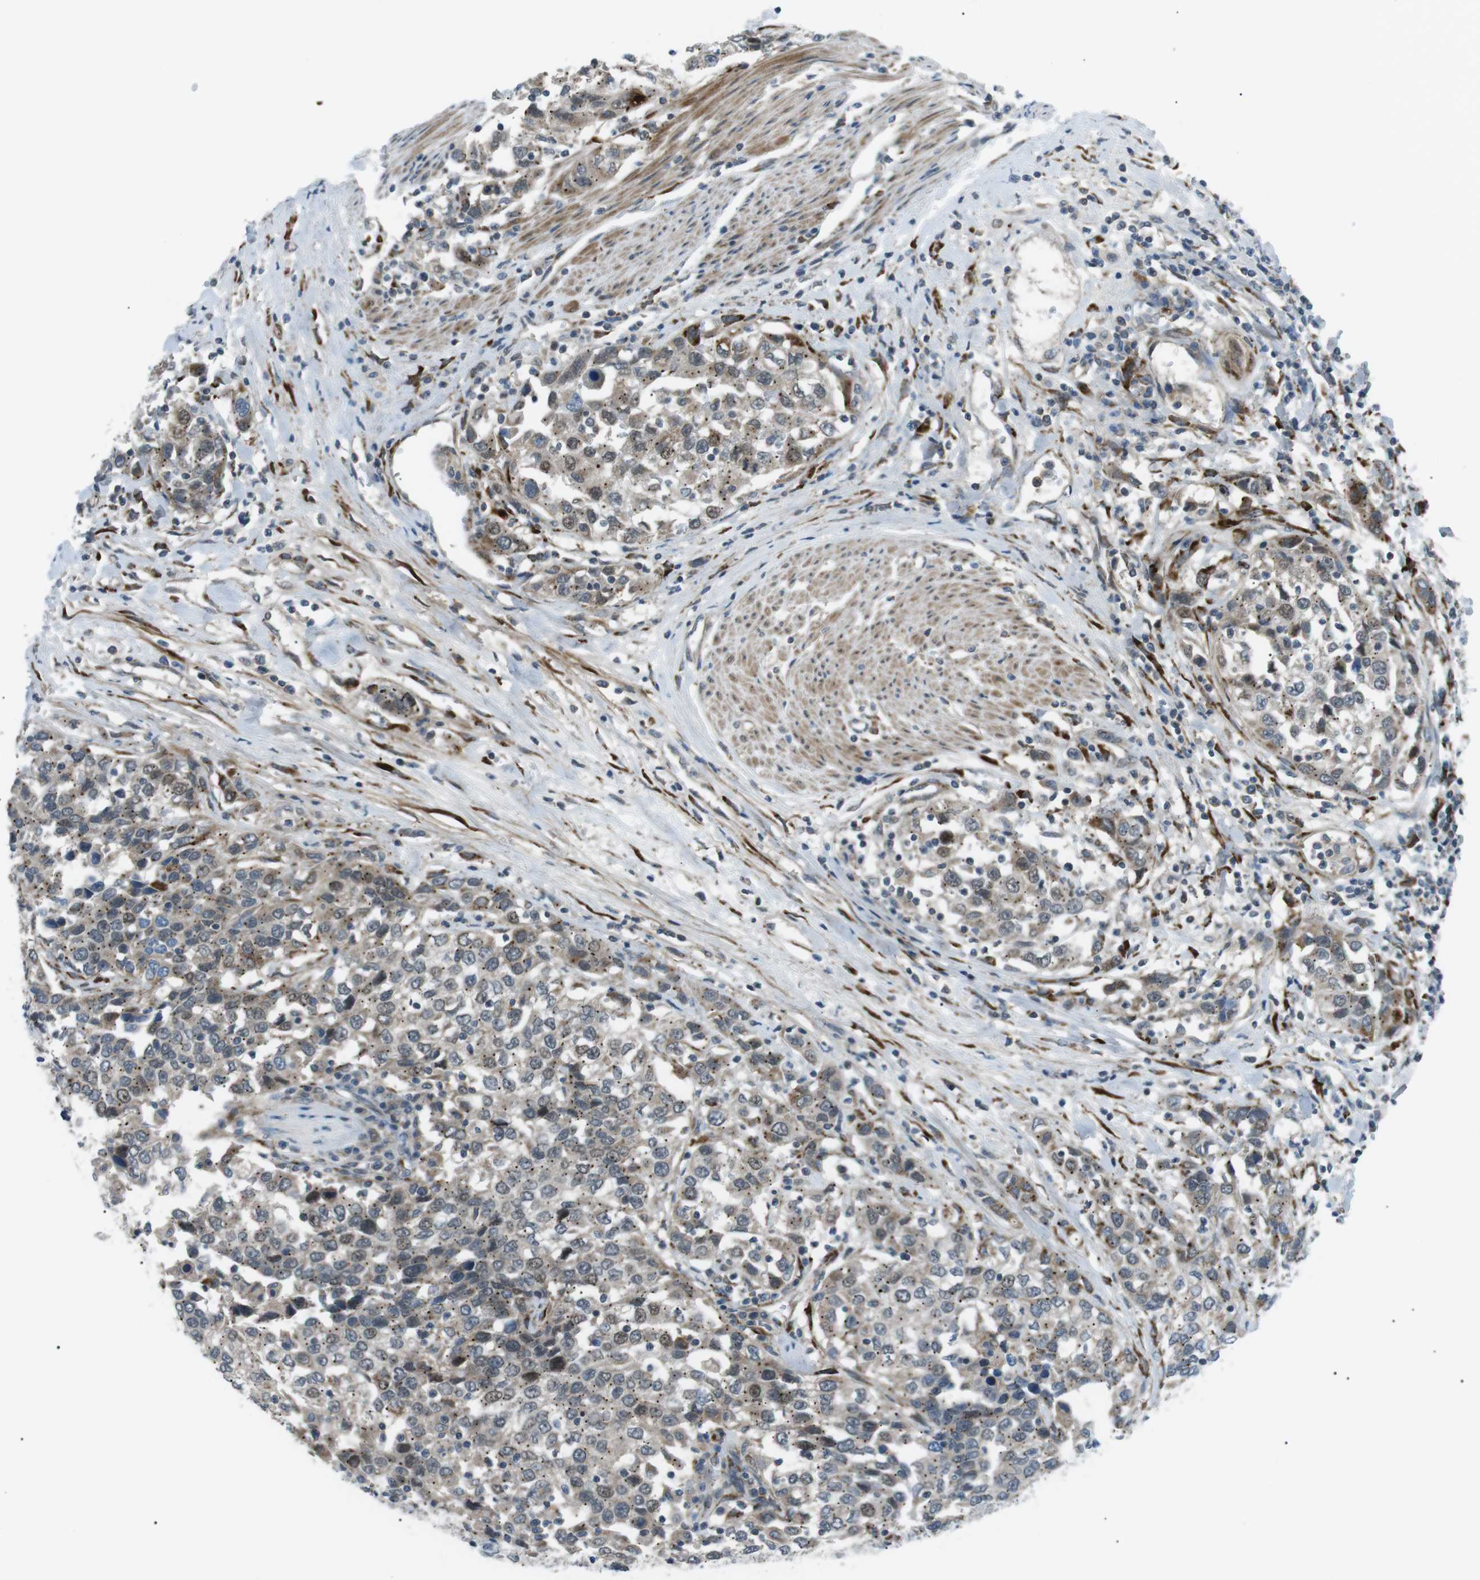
{"staining": {"intensity": "weak", "quantity": ">75%", "location": "cytoplasmic/membranous"}, "tissue": "urothelial cancer", "cell_type": "Tumor cells", "image_type": "cancer", "snomed": [{"axis": "morphology", "description": "Urothelial carcinoma, High grade"}, {"axis": "topography", "description": "Urinary bladder"}], "caption": "Immunohistochemical staining of urothelial cancer exhibits weak cytoplasmic/membranous protein positivity in about >75% of tumor cells.", "gene": "ARID5B", "patient": {"sex": "female", "age": 80}}